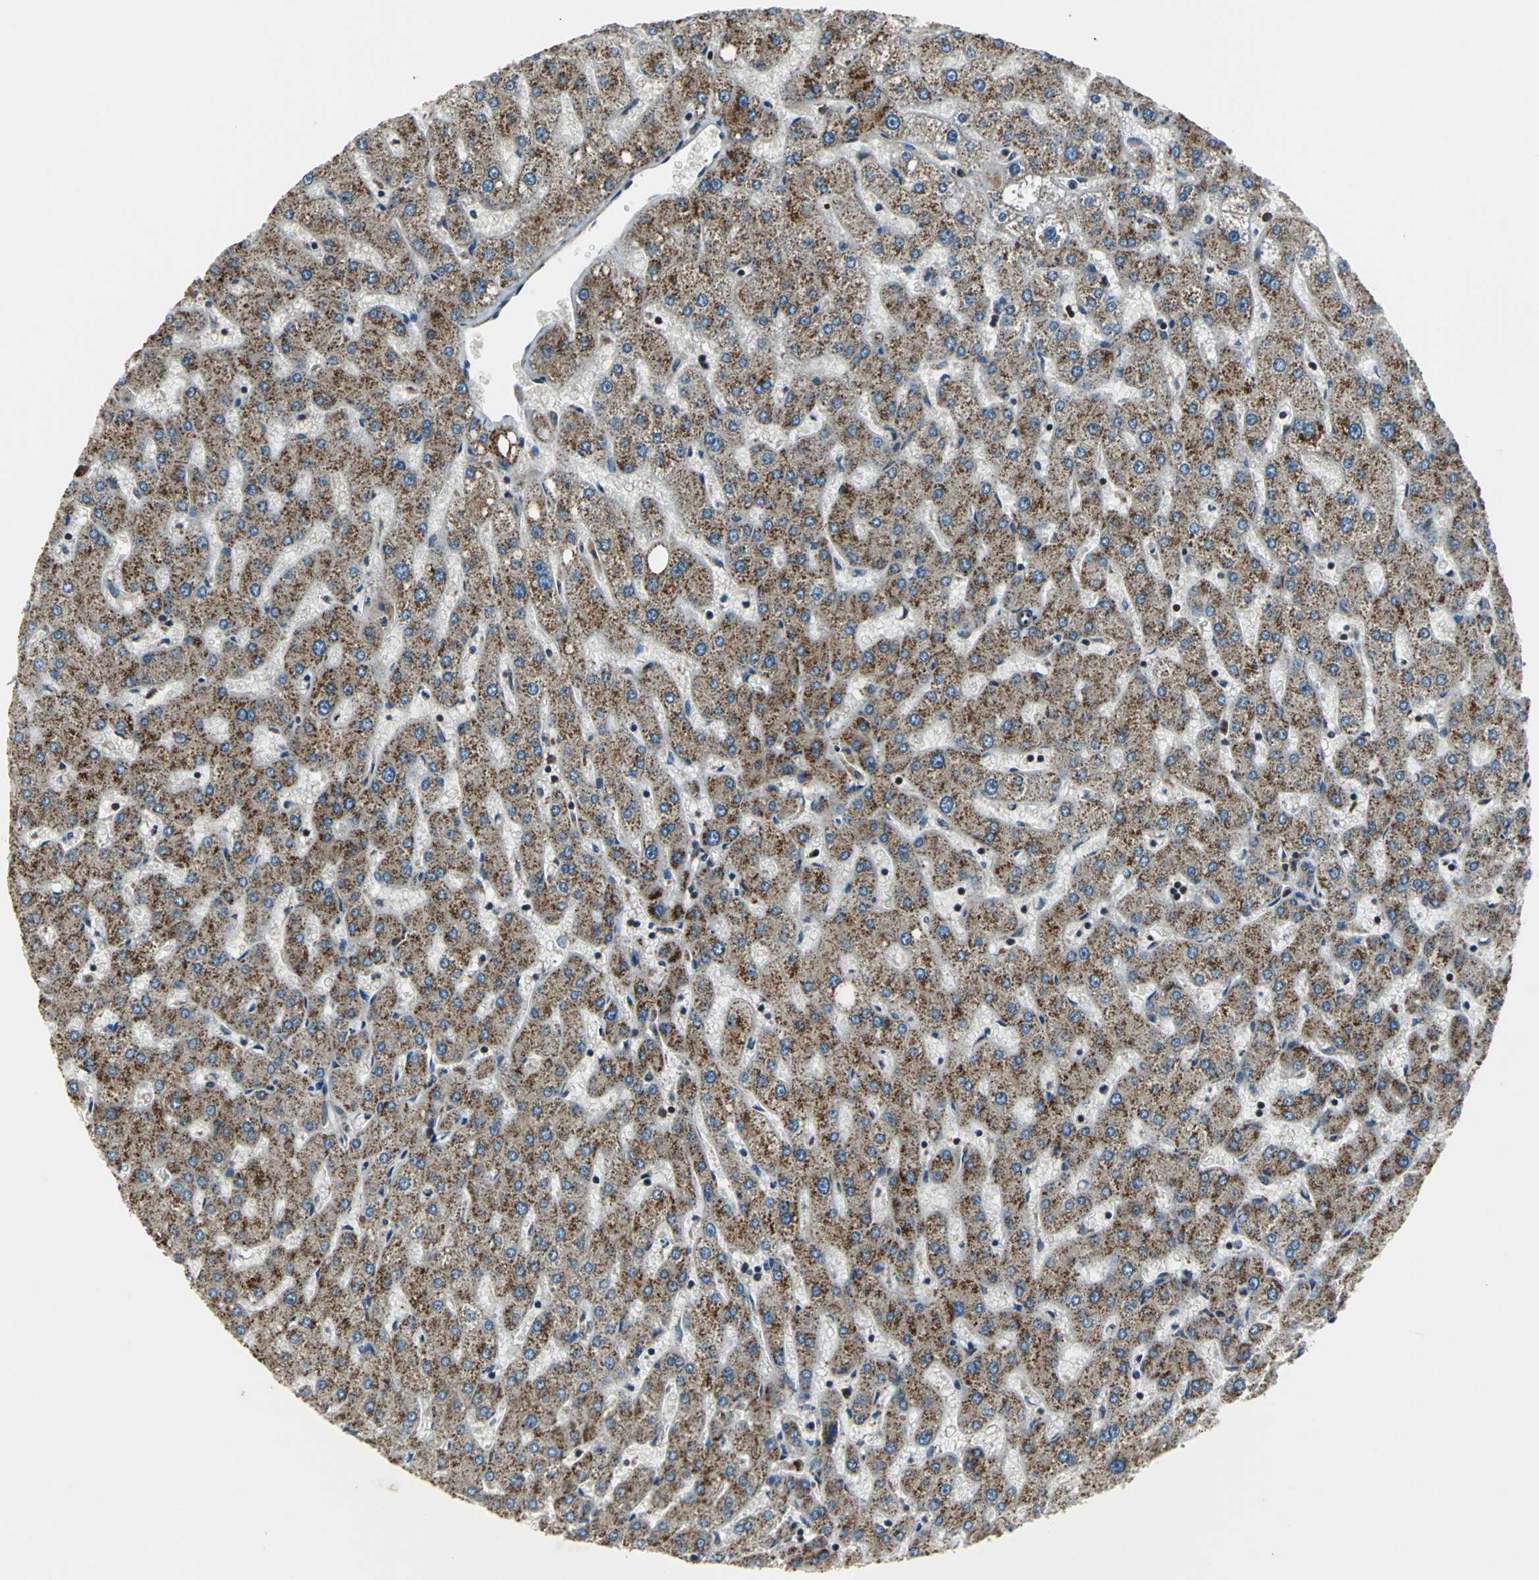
{"staining": {"intensity": "moderate", "quantity": ">75%", "location": "cytoplasmic/membranous"}, "tissue": "liver", "cell_type": "Hepatocytes", "image_type": "normal", "snomed": [{"axis": "morphology", "description": "Normal tissue, NOS"}, {"axis": "topography", "description": "Liver"}], "caption": "Brown immunohistochemical staining in unremarkable liver displays moderate cytoplasmic/membranous positivity in about >75% of hepatocytes.", "gene": "AATF", "patient": {"sex": "male", "age": 67}}